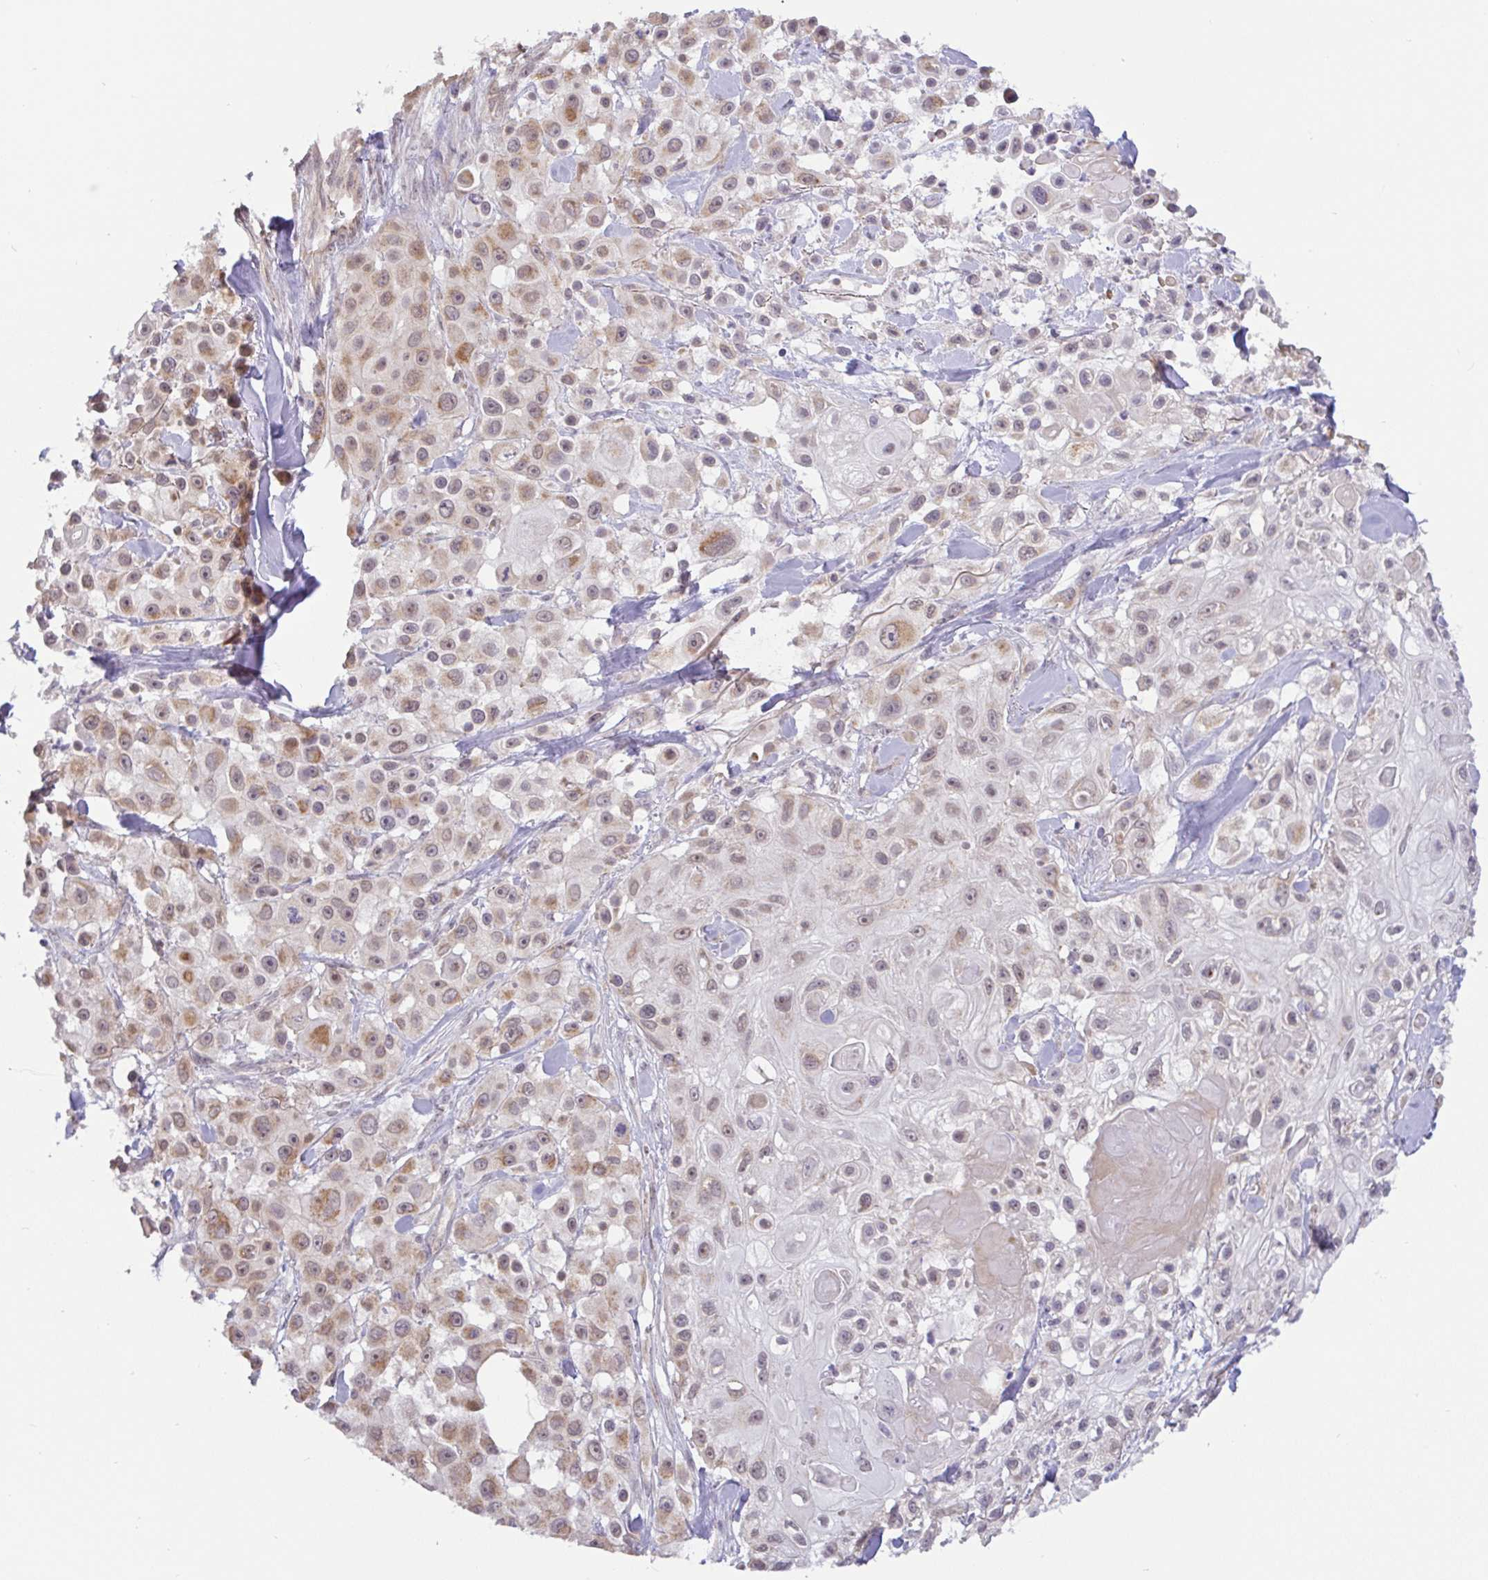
{"staining": {"intensity": "moderate", "quantity": ">75%", "location": "cytoplasmic/membranous,nuclear"}, "tissue": "skin cancer", "cell_type": "Tumor cells", "image_type": "cancer", "snomed": [{"axis": "morphology", "description": "Squamous cell carcinoma, NOS"}, {"axis": "topography", "description": "Skin"}], "caption": "Immunohistochemical staining of human squamous cell carcinoma (skin) reveals medium levels of moderate cytoplasmic/membranous and nuclear protein staining in approximately >75% of tumor cells. (DAB = brown stain, brightfield microscopy at high magnification).", "gene": "DLEU7", "patient": {"sex": "male", "age": 63}}